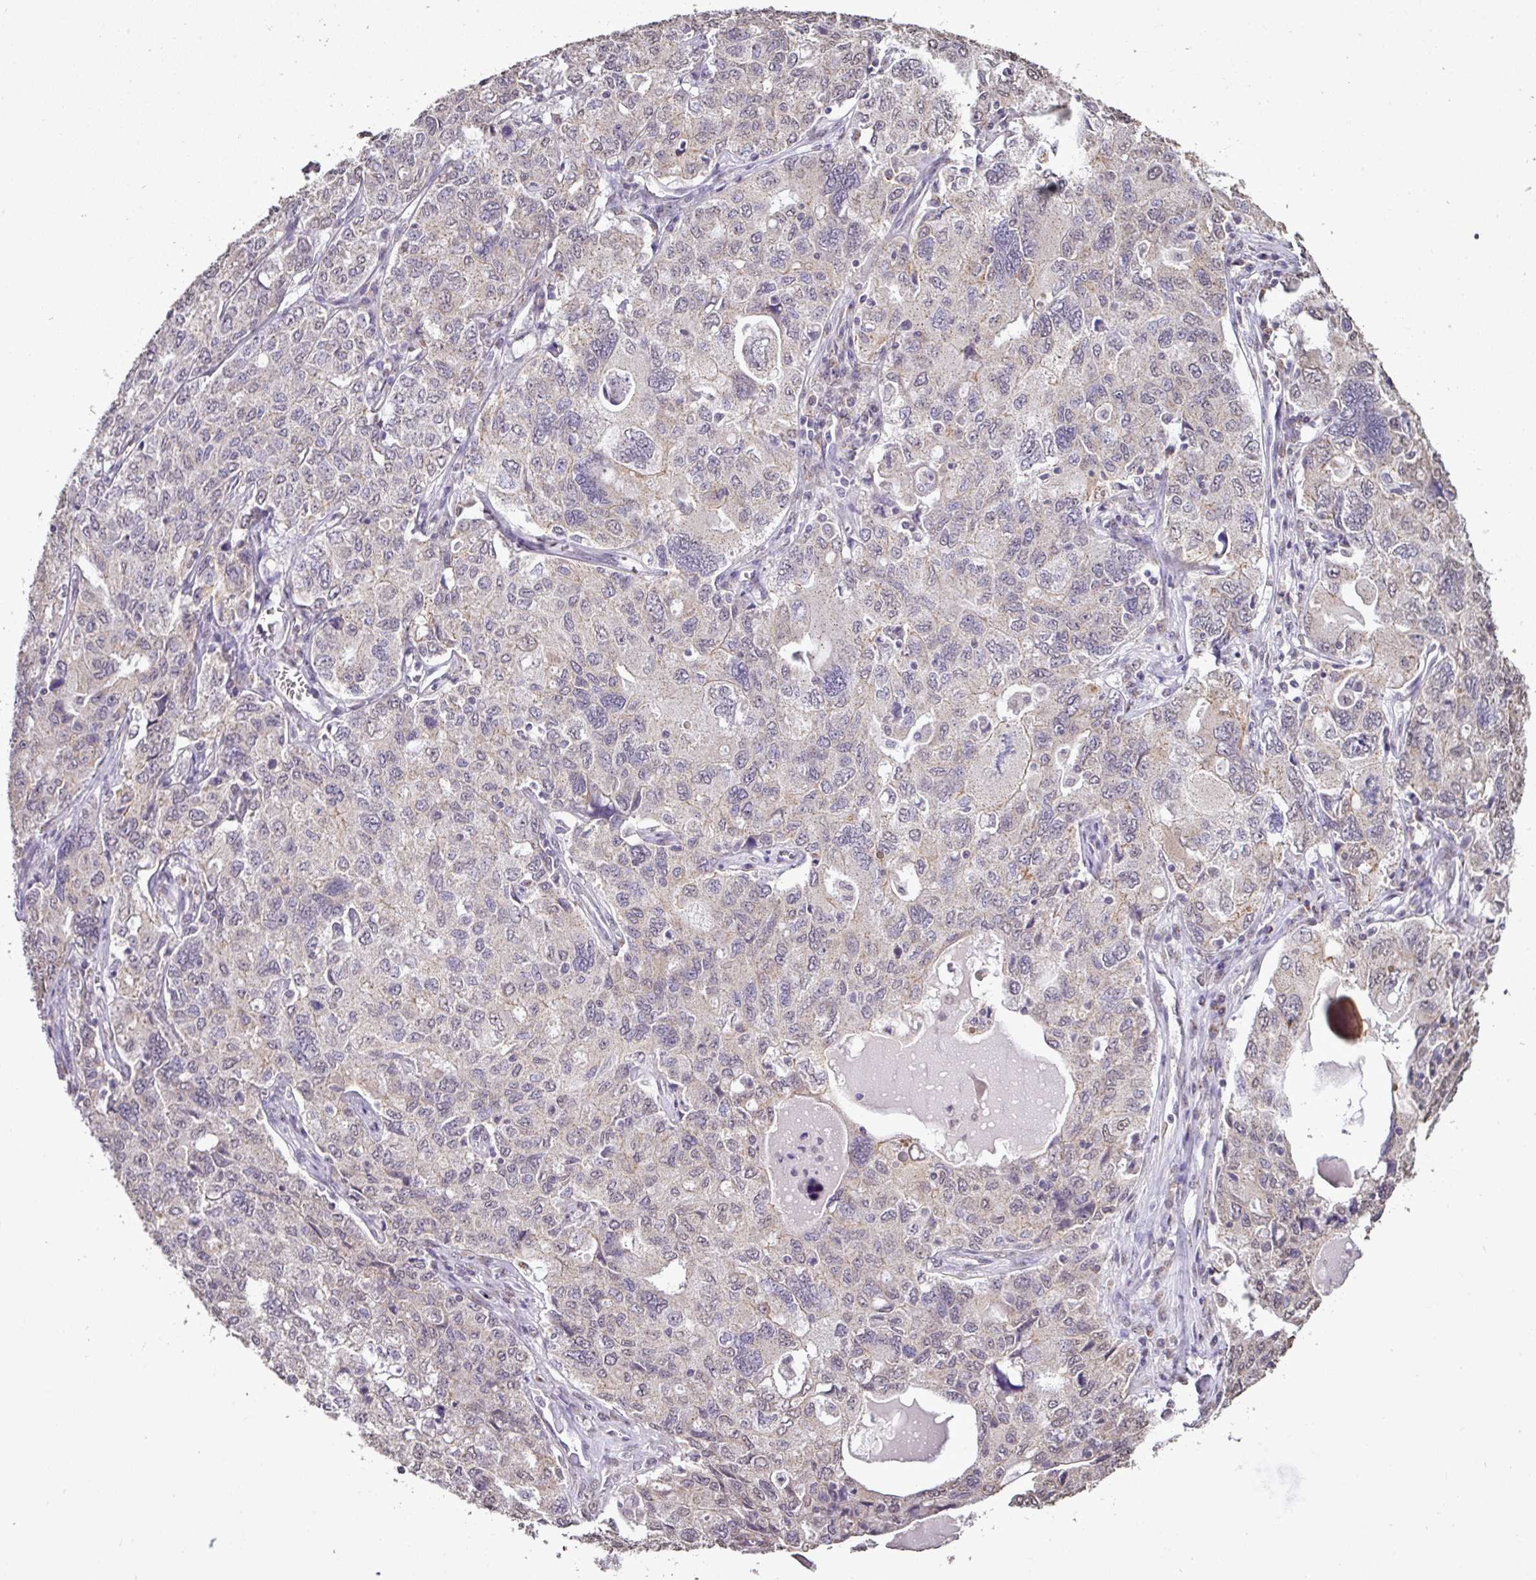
{"staining": {"intensity": "weak", "quantity": "25%-75%", "location": "cytoplasmic/membranous"}, "tissue": "ovarian cancer", "cell_type": "Tumor cells", "image_type": "cancer", "snomed": [{"axis": "morphology", "description": "Carcinoma, endometroid"}, {"axis": "topography", "description": "Ovary"}], "caption": "About 25%-75% of tumor cells in ovarian endometroid carcinoma demonstrate weak cytoplasmic/membranous protein staining as visualized by brown immunohistochemical staining.", "gene": "JPH2", "patient": {"sex": "female", "age": 62}}